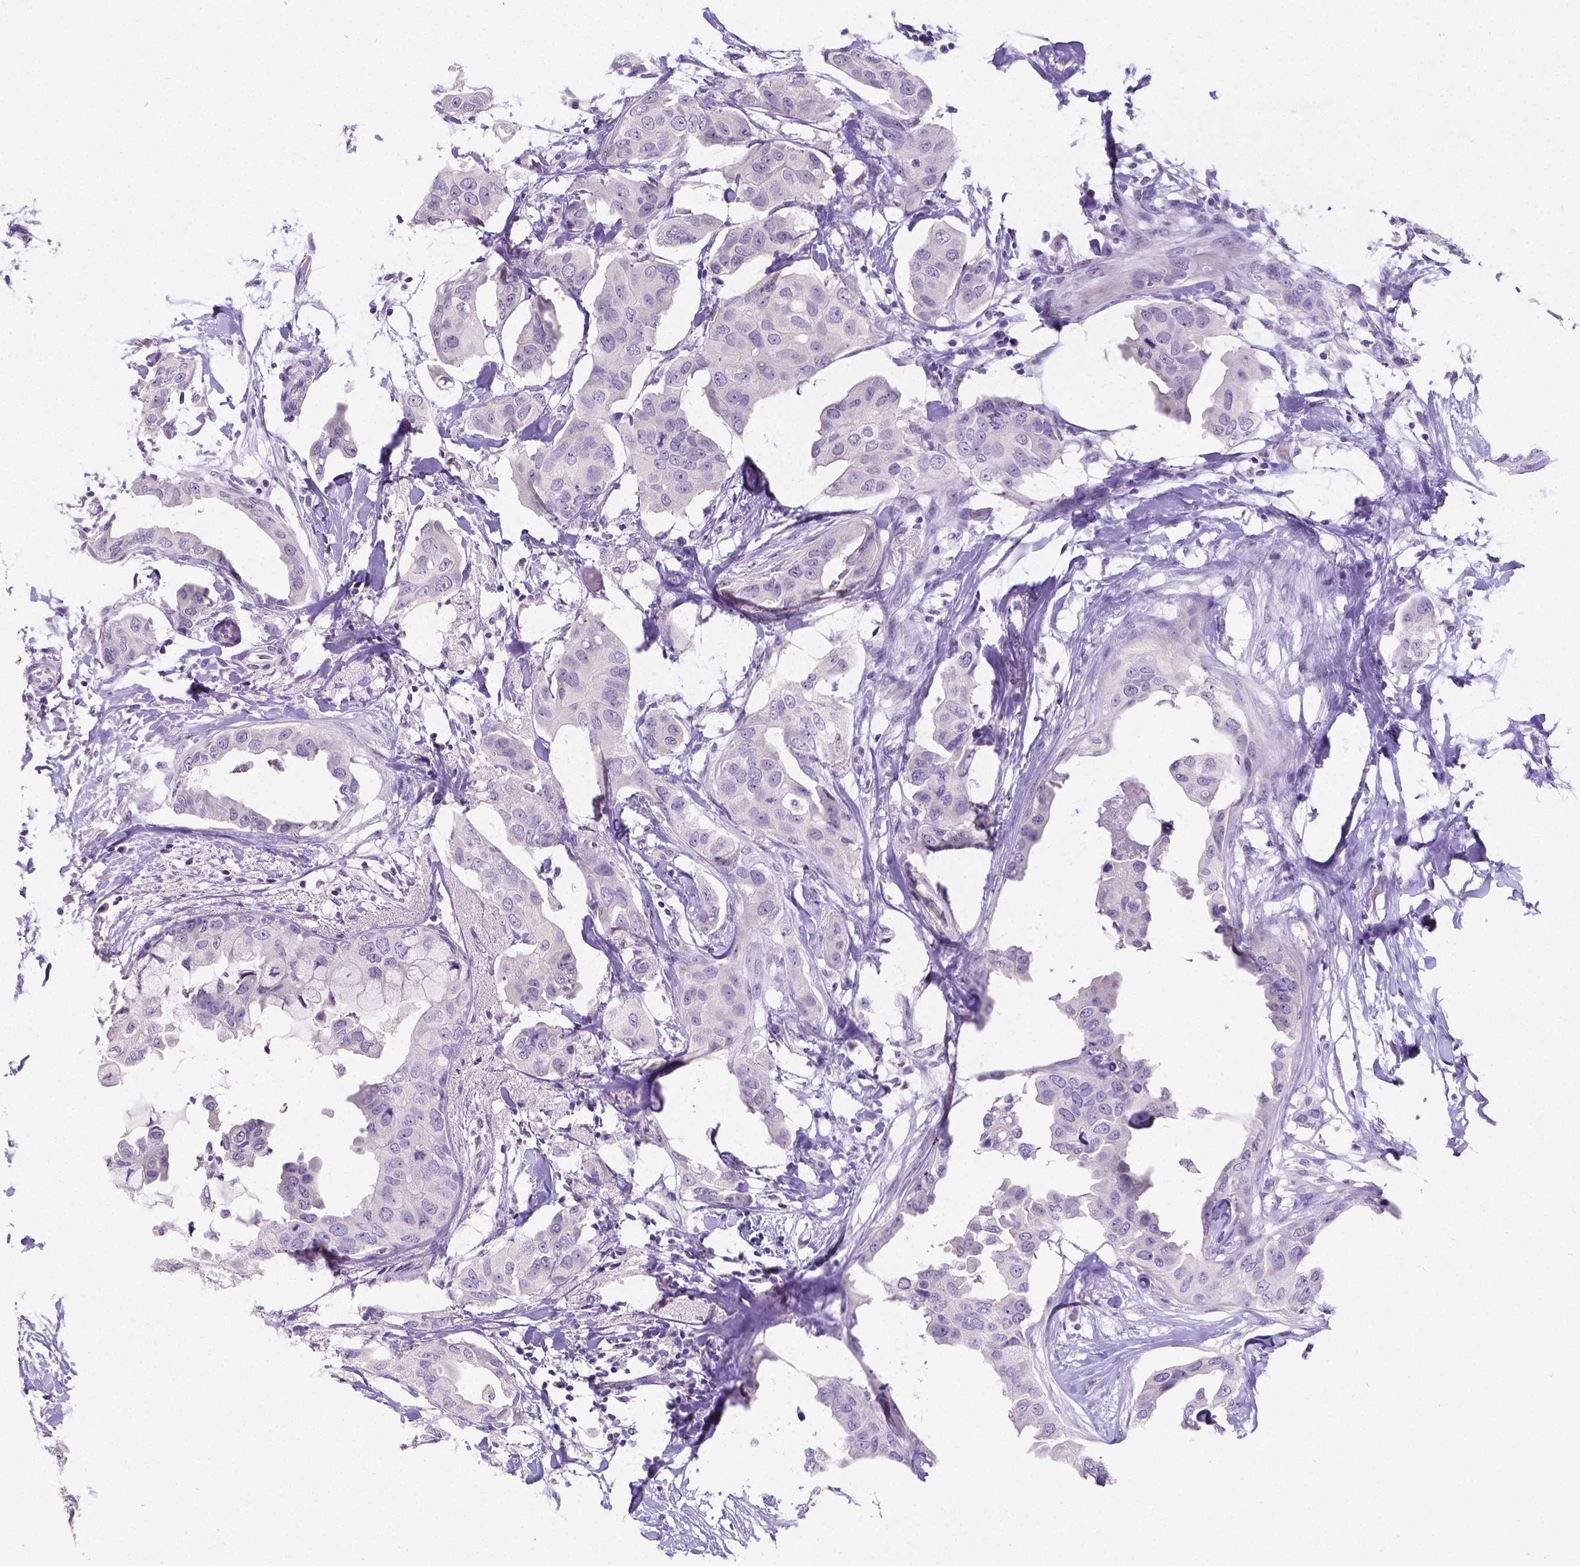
{"staining": {"intensity": "negative", "quantity": "none", "location": "none"}, "tissue": "breast cancer", "cell_type": "Tumor cells", "image_type": "cancer", "snomed": [{"axis": "morphology", "description": "Normal tissue, NOS"}, {"axis": "morphology", "description": "Duct carcinoma"}, {"axis": "topography", "description": "Breast"}], "caption": "Tumor cells show no significant protein expression in breast invasive ductal carcinoma. (DAB (3,3'-diaminobenzidine) IHC with hematoxylin counter stain).", "gene": "SATB2", "patient": {"sex": "female", "age": 40}}